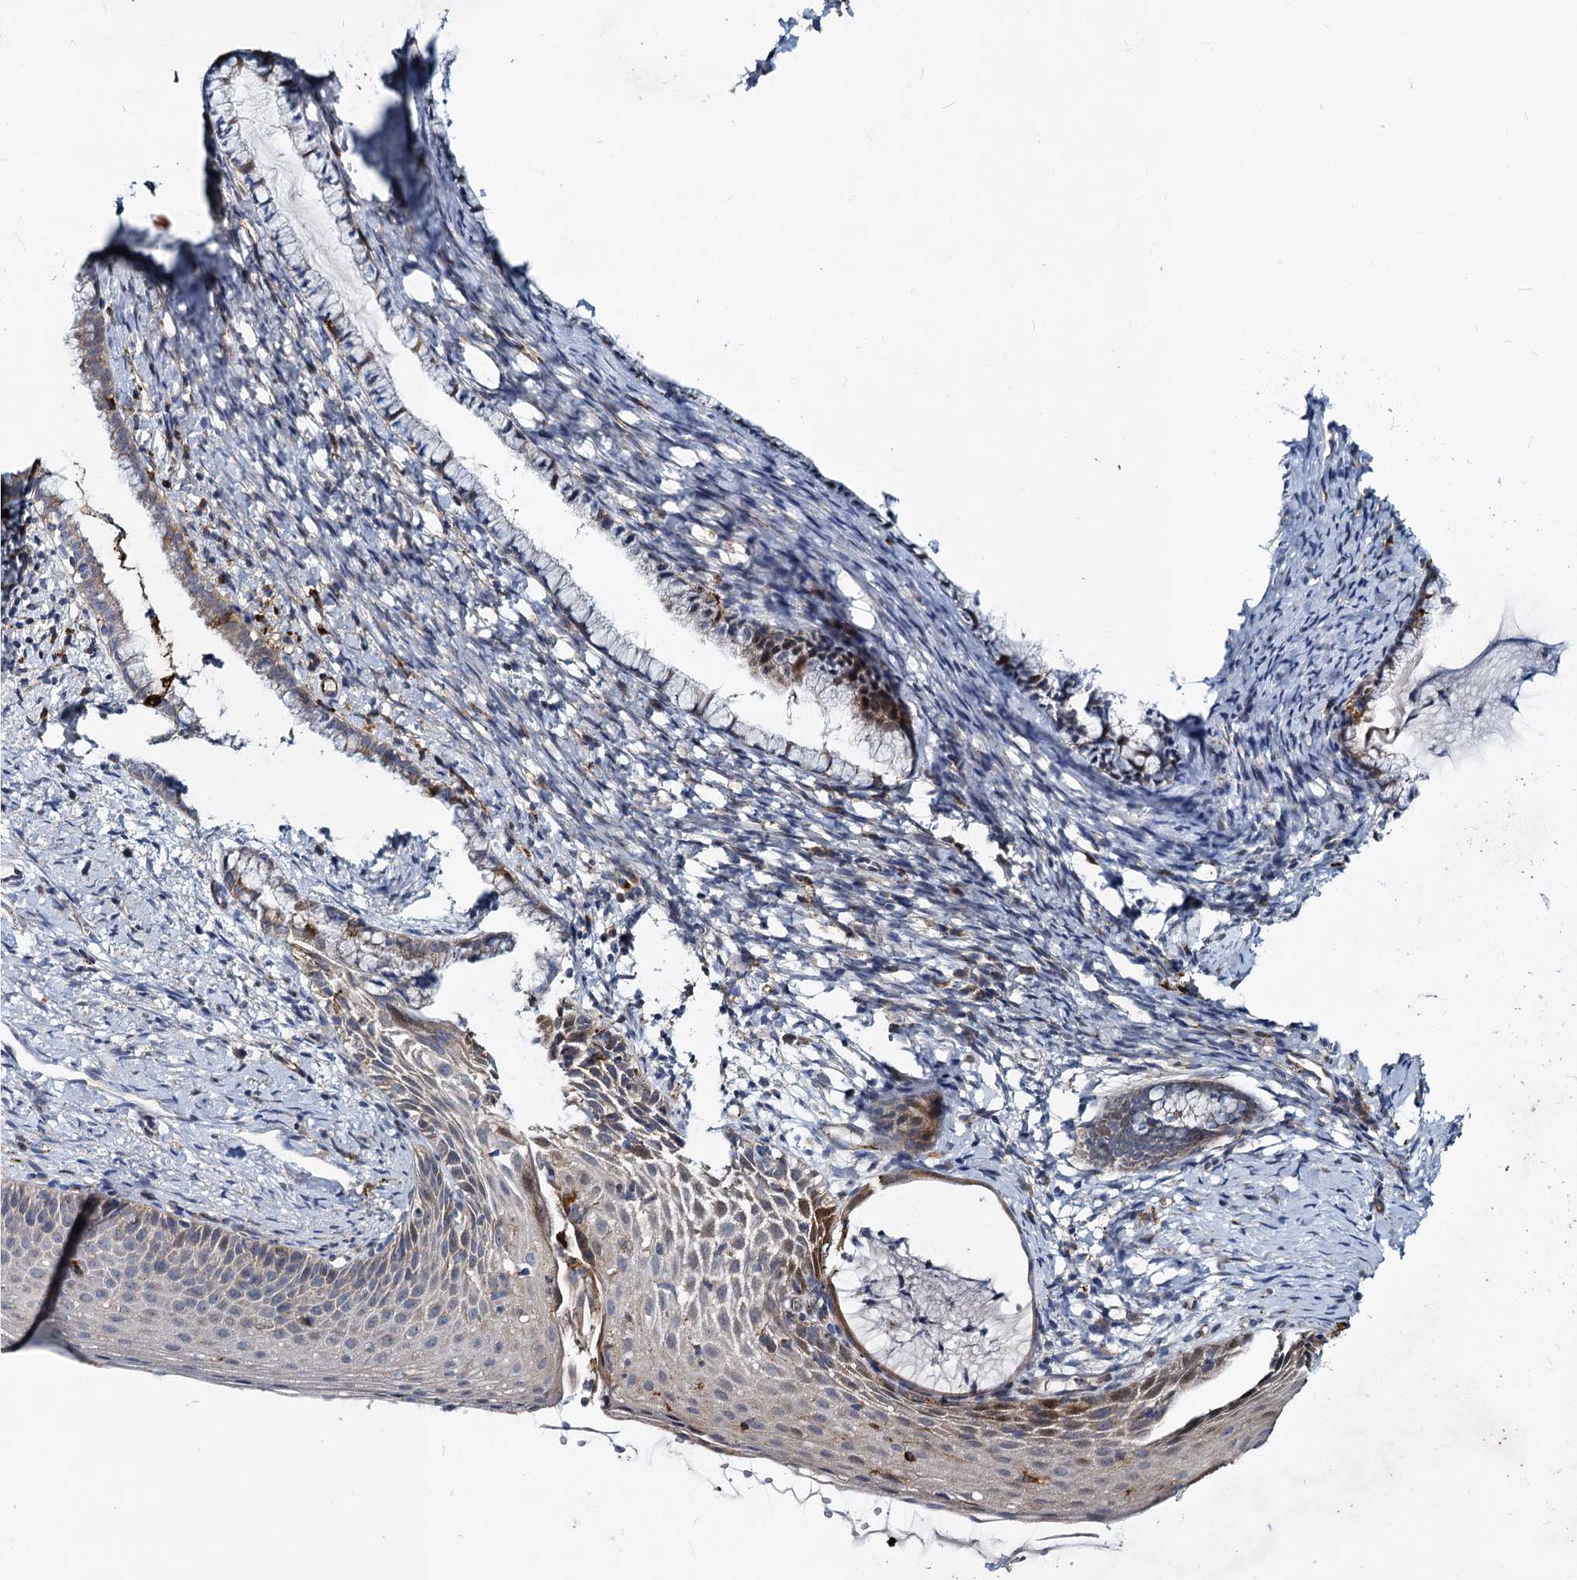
{"staining": {"intensity": "moderate", "quantity": "<25%", "location": "cytoplasmic/membranous"}, "tissue": "cervix", "cell_type": "Glandular cells", "image_type": "normal", "snomed": [{"axis": "morphology", "description": "Normal tissue, NOS"}, {"axis": "topography", "description": "Cervix"}], "caption": "Protein staining reveals moderate cytoplasmic/membranous positivity in approximately <25% of glandular cells in benign cervix.", "gene": "DCUN1D2", "patient": {"sex": "female", "age": 36}}